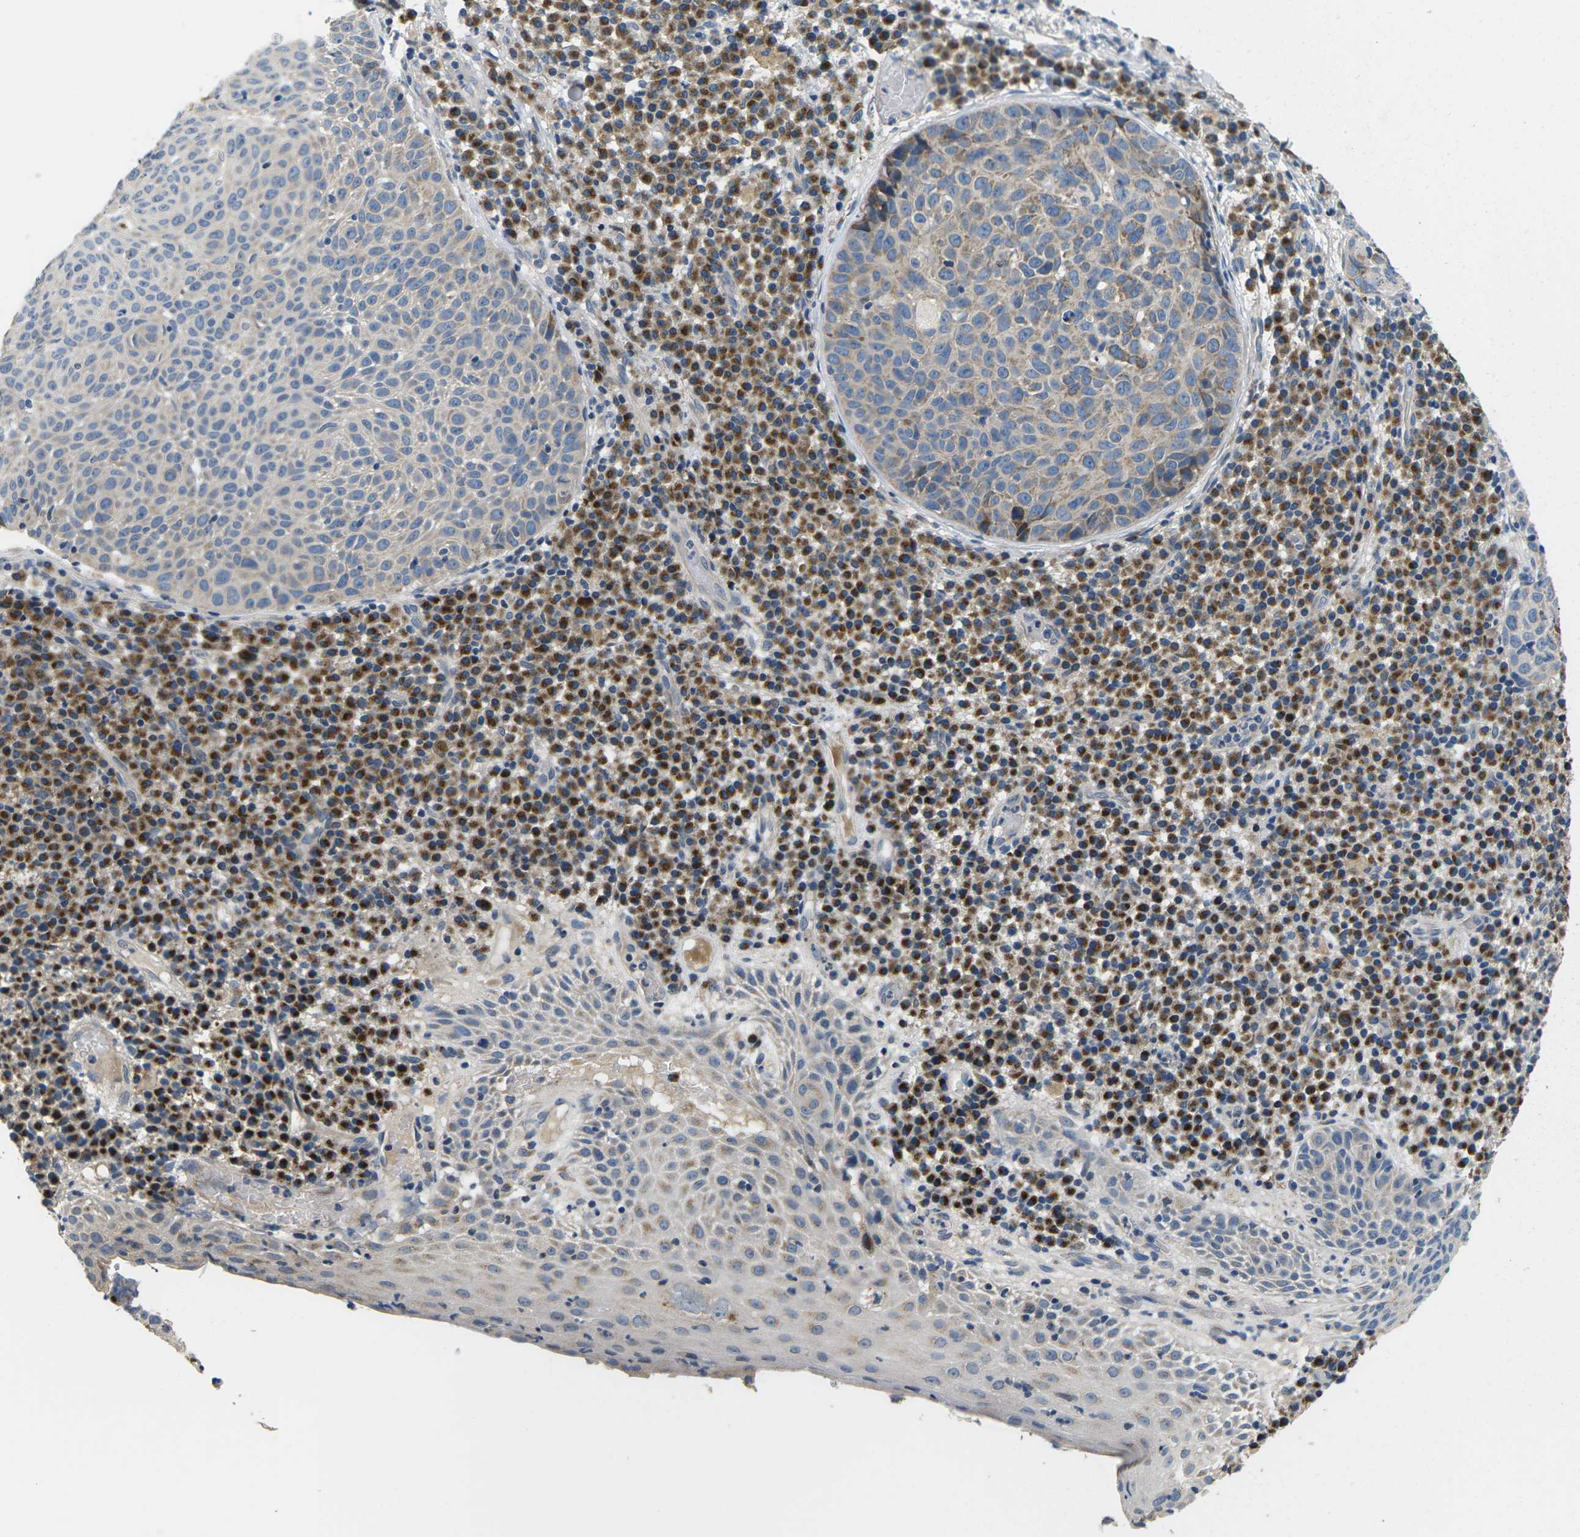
{"staining": {"intensity": "negative", "quantity": "none", "location": "none"}, "tissue": "skin cancer", "cell_type": "Tumor cells", "image_type": "cancer", "snomed": [{"axis": "morphology", "description": "Squamous cell carcinoma in situ, NOS"}, {"axis": "morphology", "description": "Squamous cell carcinoma, NOS"}, {"axis": "topography", "description": "Skin"}], "caption": "Tumor cells are negative for brown protein staining in skin squamous cell carcinoma.", "gene": "ERGIC3", "patient": {"sex": "male", "age": 93}}